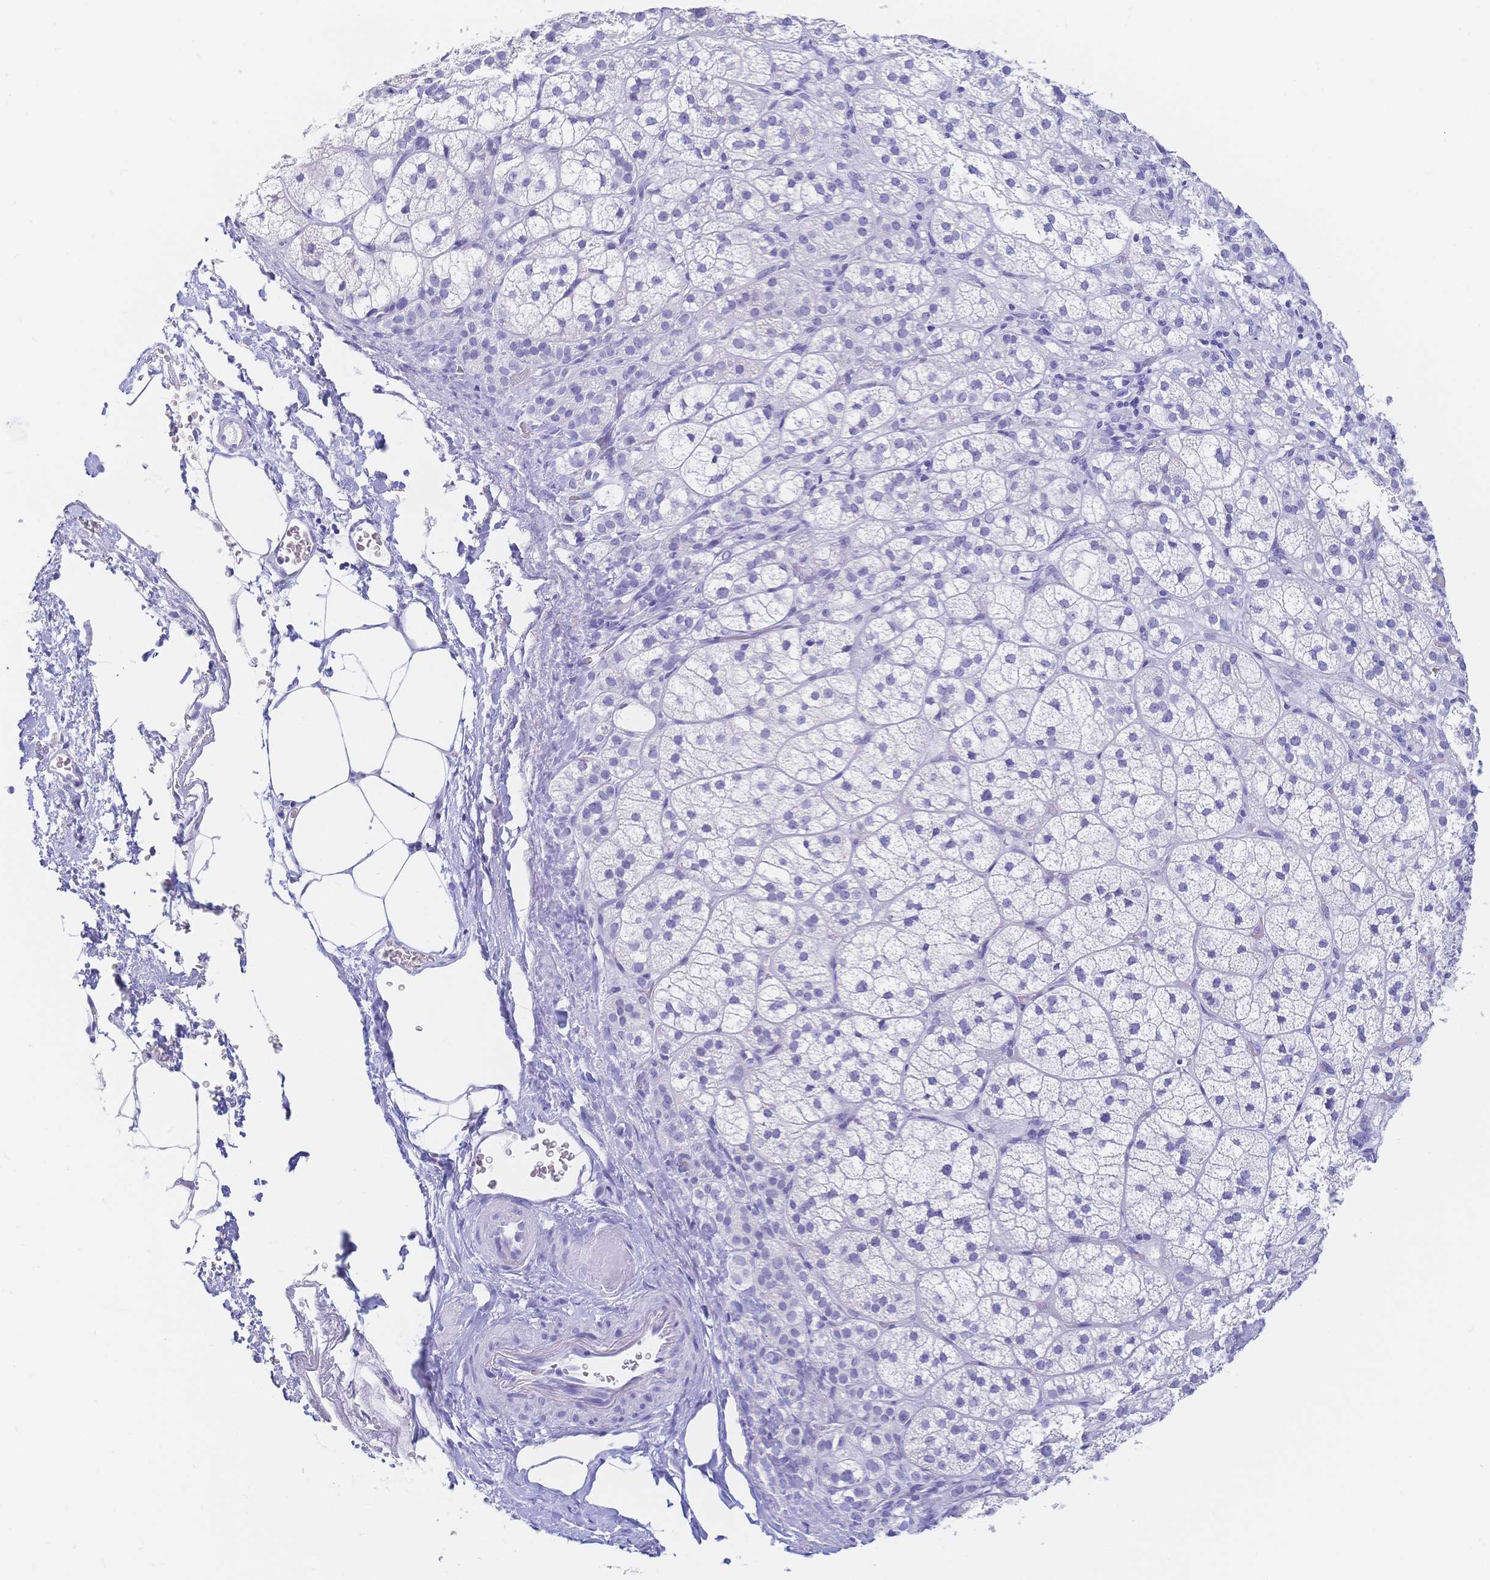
{"staining": {"intensity": "negative", "quantity": "none", "location": "none"}, "tissue": "adrenal gland", "cell_type": "Glandular cells", "image_type": "normal", "snomed": [{"axis": "morphology", "description": "Normal tissue, NOS"}, {"axis": "topography", "description": "Adrenal gland"}], "caption": "Human adrenal gland stained for a protein using immunohistochemistry (IHC) reveals no staining in glandular cells.", "gene": "MEP1B", "patient": {"sex": "female", "age": 60}}